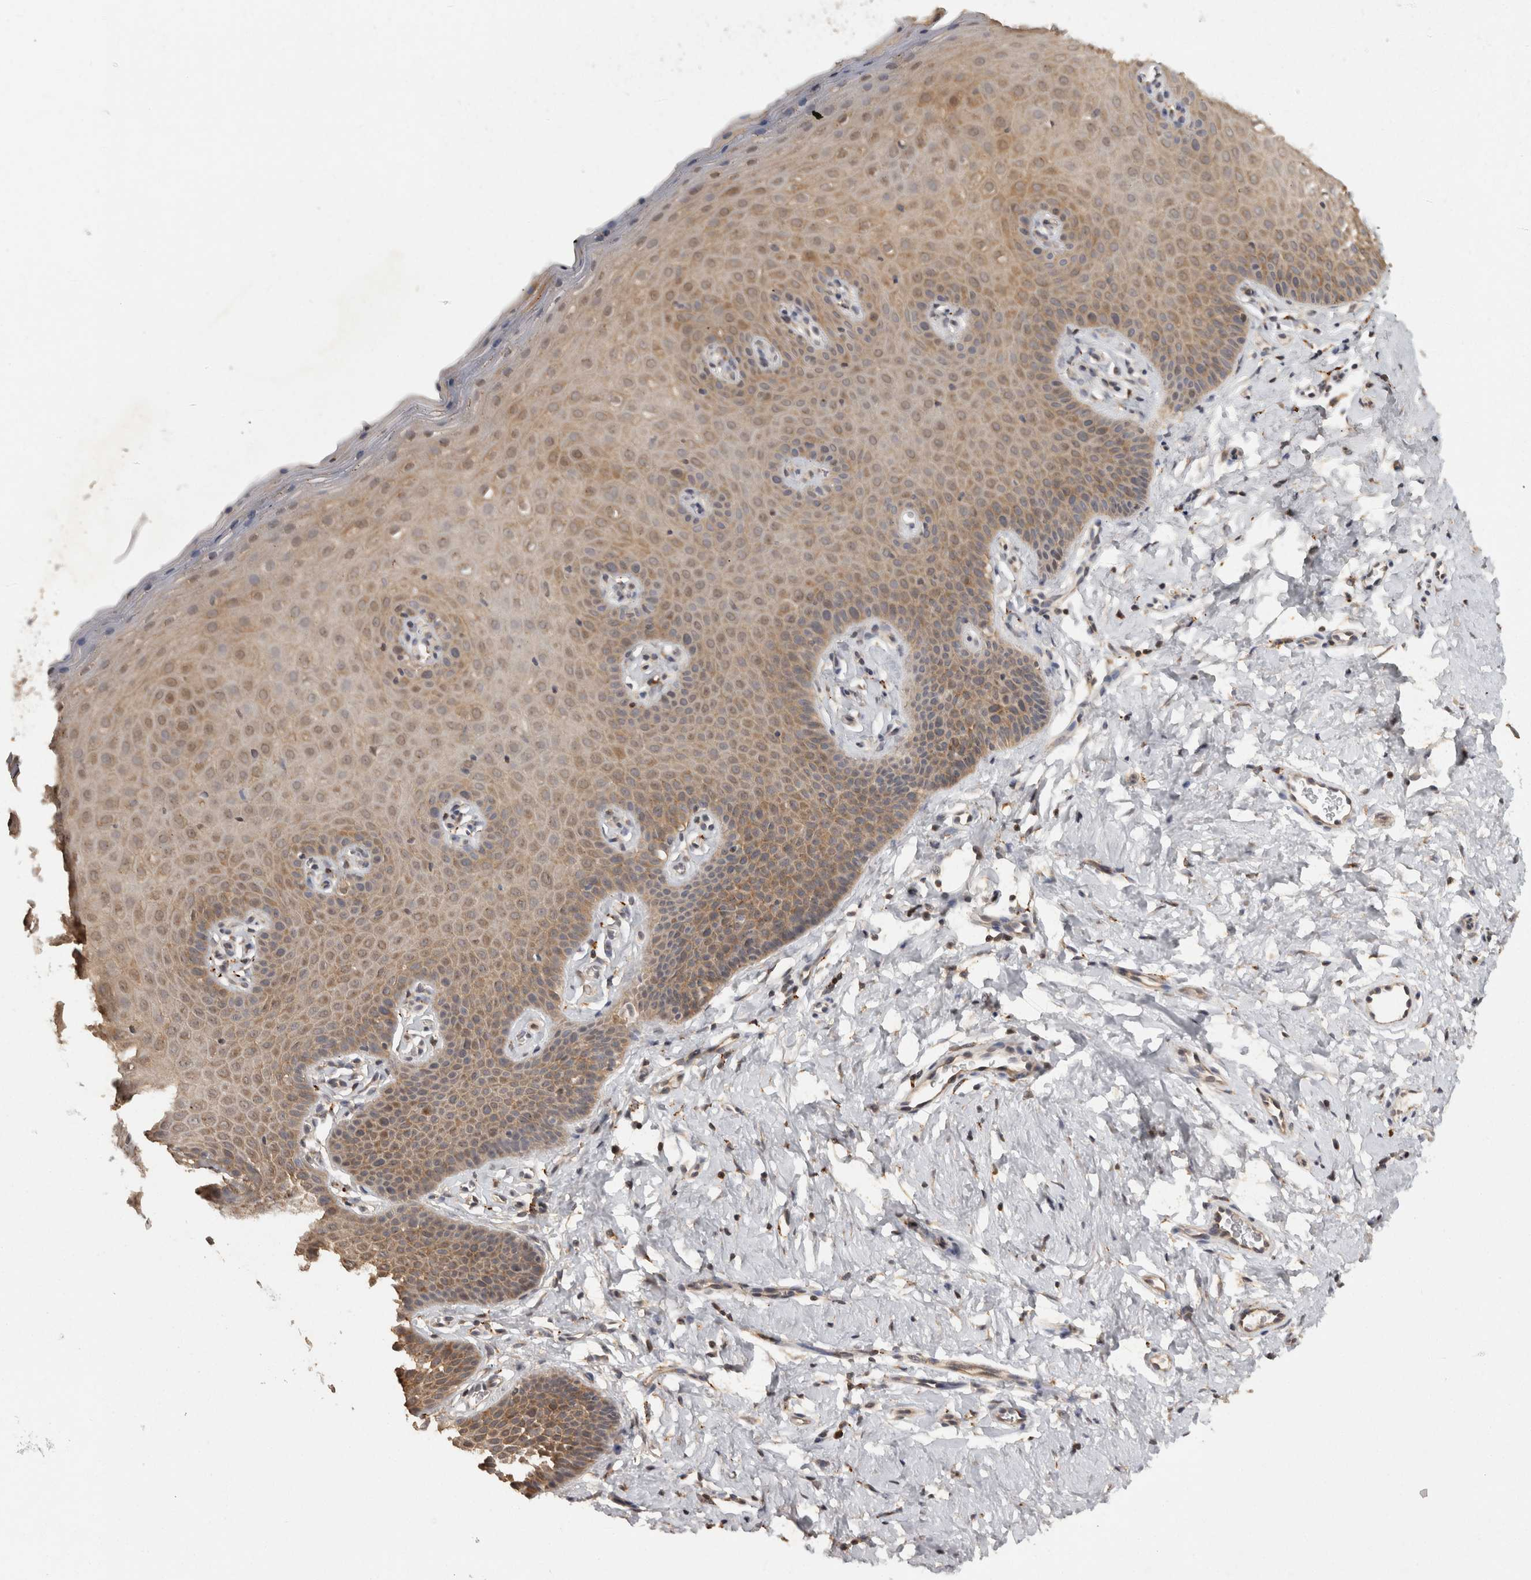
{"staining": {"intensity": "moderate", "quantity": ">75%", "location": "cytoplasmic/membranous"}, "tissue": "cervix", "cell_type": "Glandular cells", "image_type": "normal", "snomed": [{"axis": "morphology", "description": "Normal tissue, NOS"}, {"axis": "topography", "description": "Cervix"}], "caption": "Immunohistochemistry (IHC) photomicrograph of benign cervix: human cervix stained using immunohistochemistry exhibits medium levels of moderate protein expression localized specifically in the cytoplasmic/membranous of glandular cells, appearing as a cytoplasmic/membranous brown color.", "gene": "ACAT2", "patient": {"sex": "female", "age": 36}}